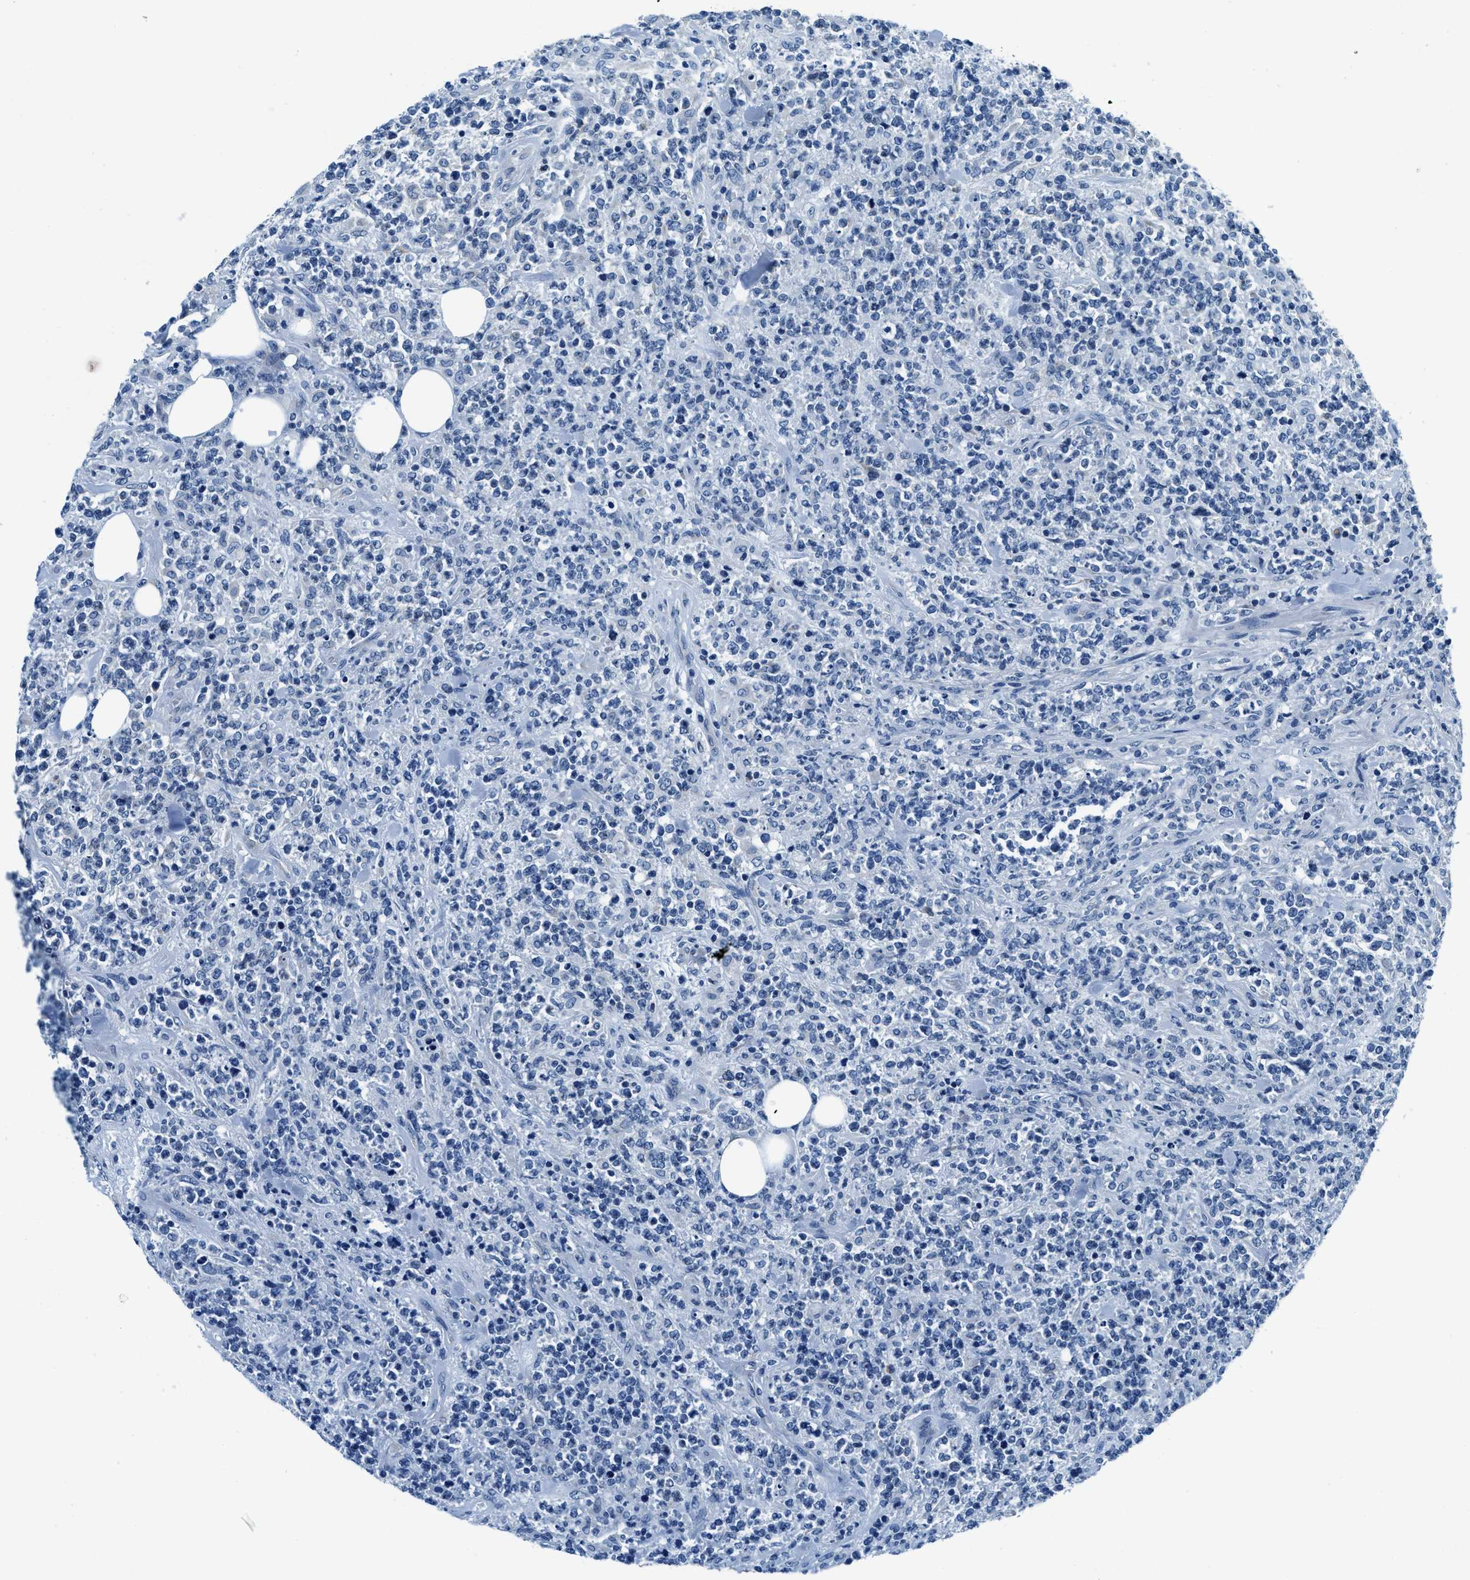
{"staining": {"intensity": "negative", "quantity": "none", "location": "none"}, "tissue": "lymphoma", "cell_type": "Tumor cells", "image_type": "cancer", "snomed": [{"axis": "morphology", "description": "Malignant lymphoma, non-Hodgkin's type, High grade"}, {"axis": "topography", "description": "Soft tissue"}], "caption": "Histopathology image shows no significant protein staining in tumor cells of lymphoma. (Brightfield microscopy of DAB (3,3'-diaminobenzidine) IHC at high magnification).", "gene": "UBAC2", "patient": {"sex": "male", "age": 18}}